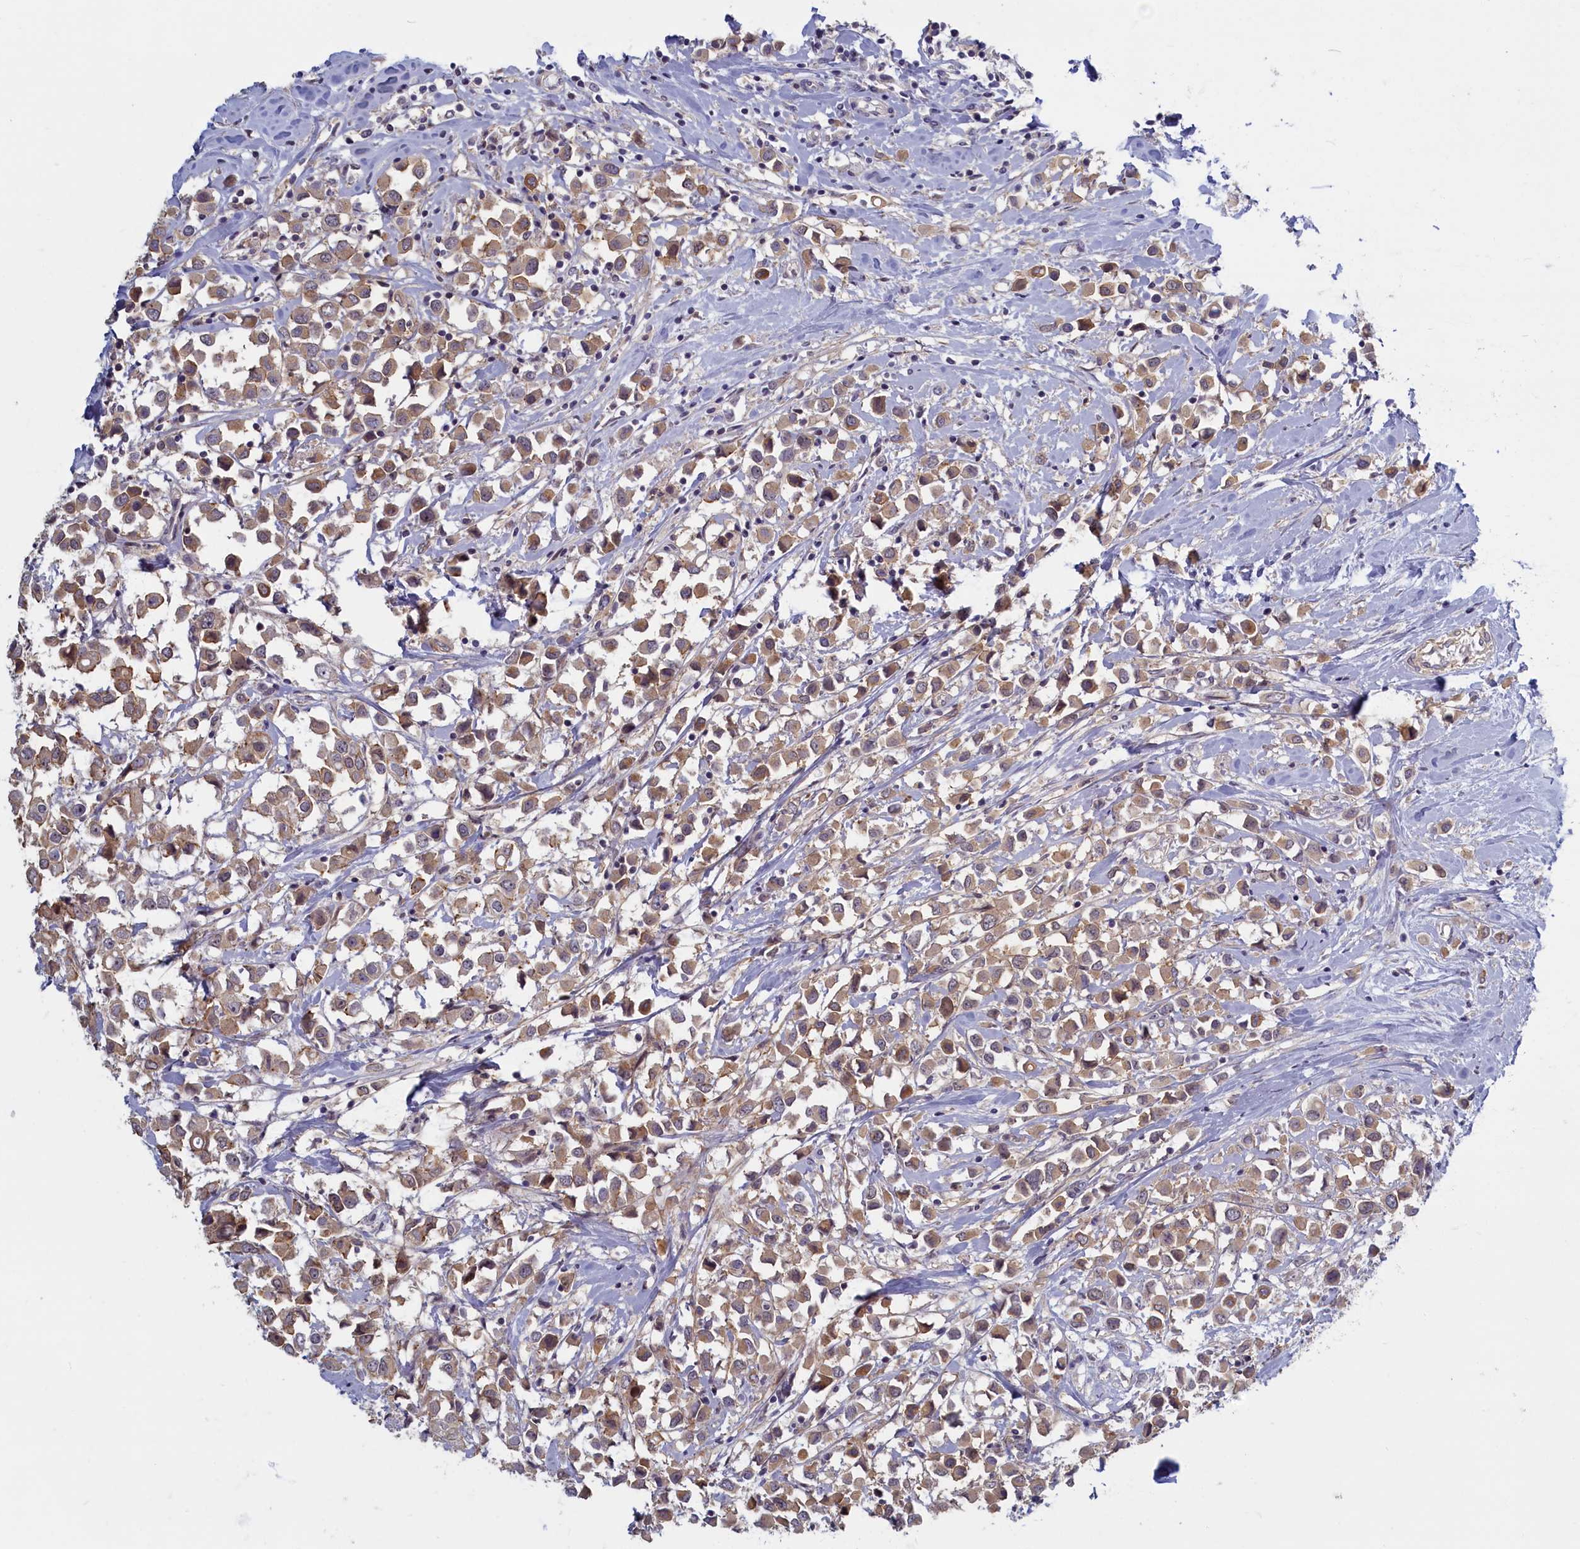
{"staining": {"intensity": "moderate", "quantity": ">75%", "location": "cytoplasmic/membranous"}, "tissue": "breast cancer", "cell_type": "Tumor cells", "image_type": "cancer", "snomed": [{"axis": "morphology", "description": "Duct carcinoma"}, {"axis": "topography", "description": "Breast"}], "caption": "Immunohistochemical staining of breast infiltrating ductal carcinoma demonstrates moderate cytoplasmic/membranous protein staining in approximately >75% of tumor cells.", "gene": "TRPM4", "patient": {"sex": "female", "age": 61}}